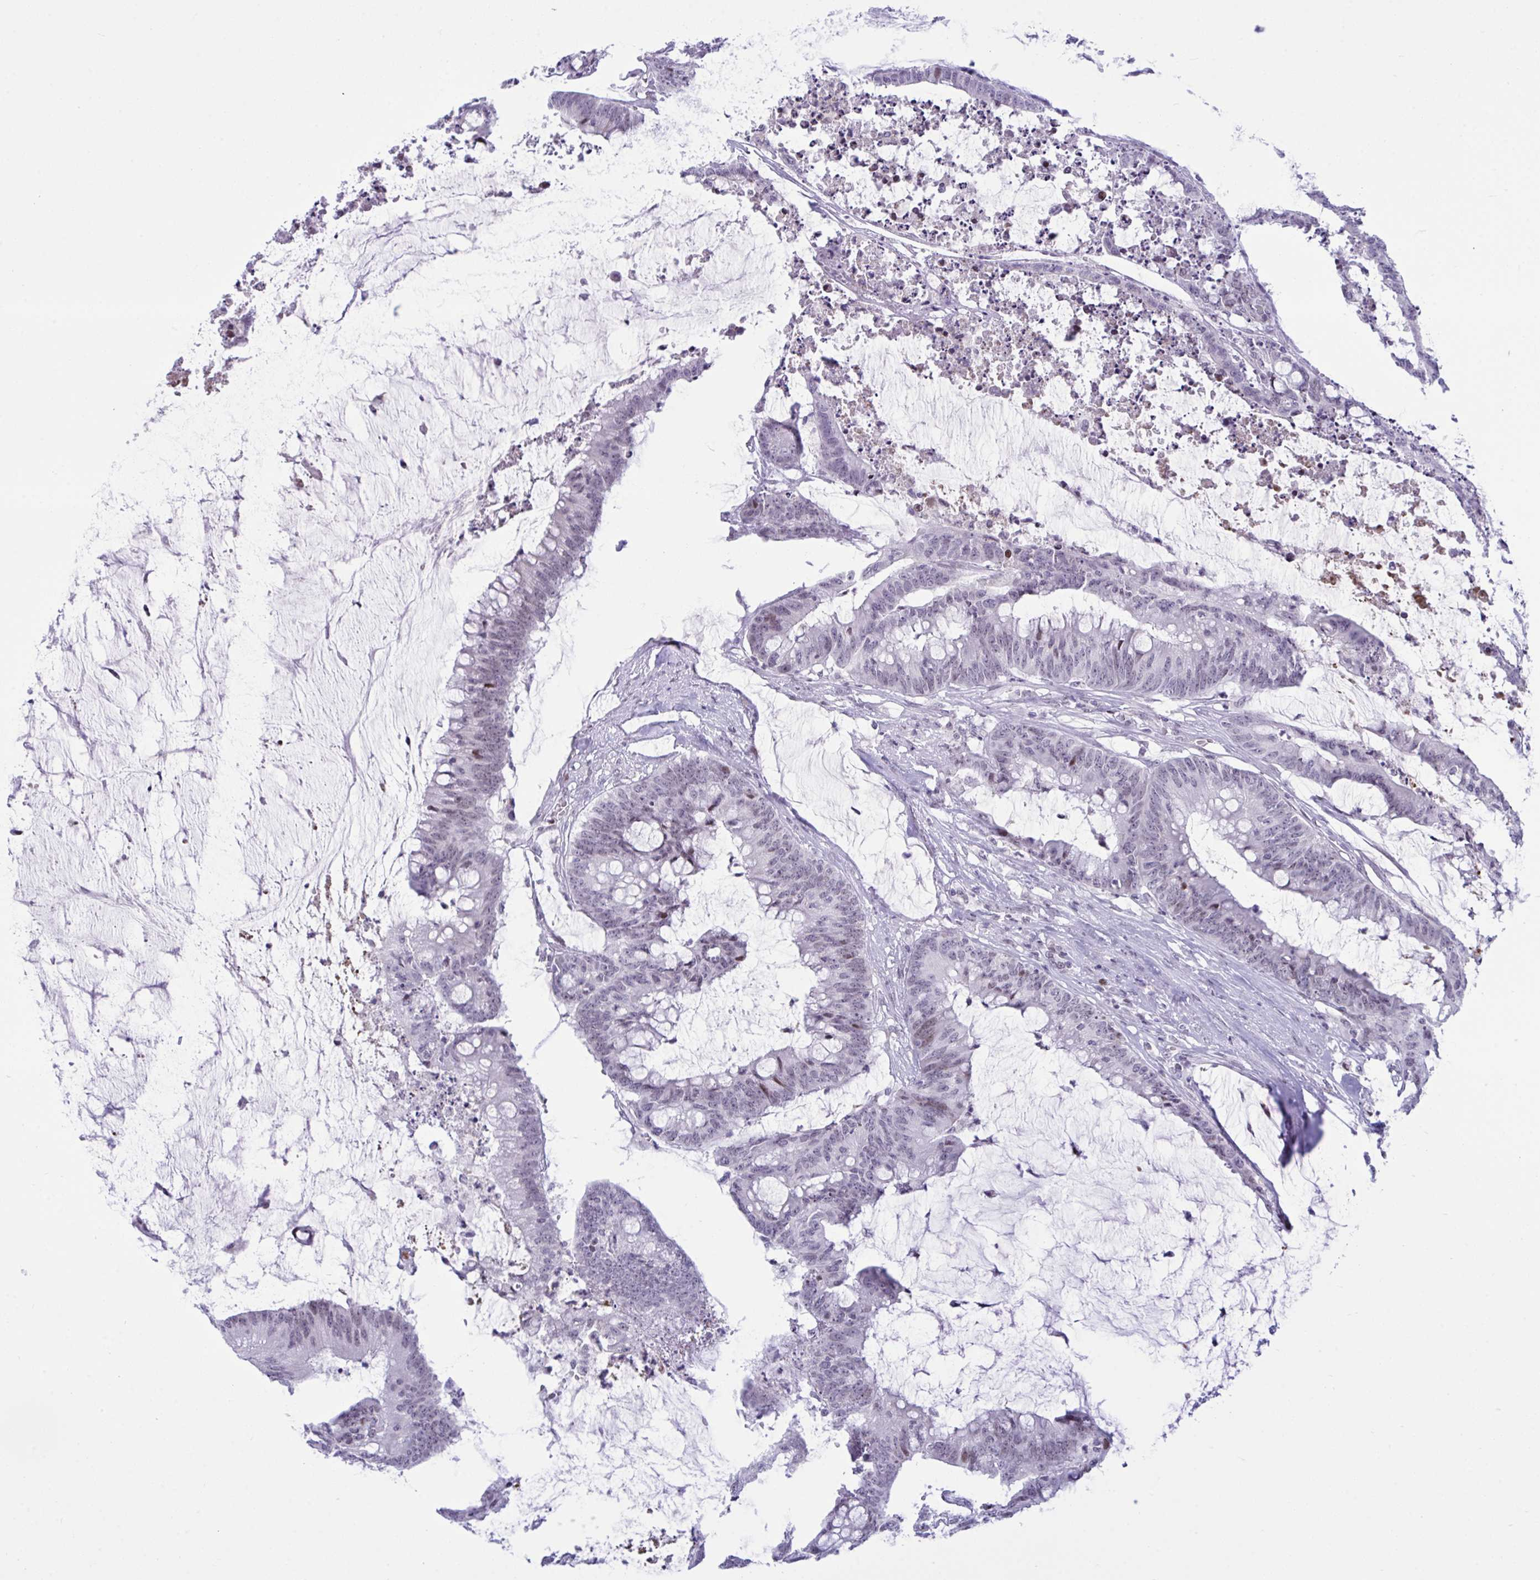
{"staining": {"intensity": "weak", "quantity": "<25%", "location": "nuclear"}, "tissue": "colorectal cancer", "cell_type": "Tumor cells", "image_type": "cancer", "snomed": [{"axis": "morphology", "description": "Adenocarcinoma, NOS"}, {"axis": "topography", "description": "Colon"}], "caption": "IHC image of colorectal cancer (adenocarcinoma) stained for a protein (brown), which exhibits no expression in tumor cells. (DAB IHC visualized using brightfield microscopy, high magnification).", "gene": "ZFHX3", "patient": {"sex": "male", "age": 62}}